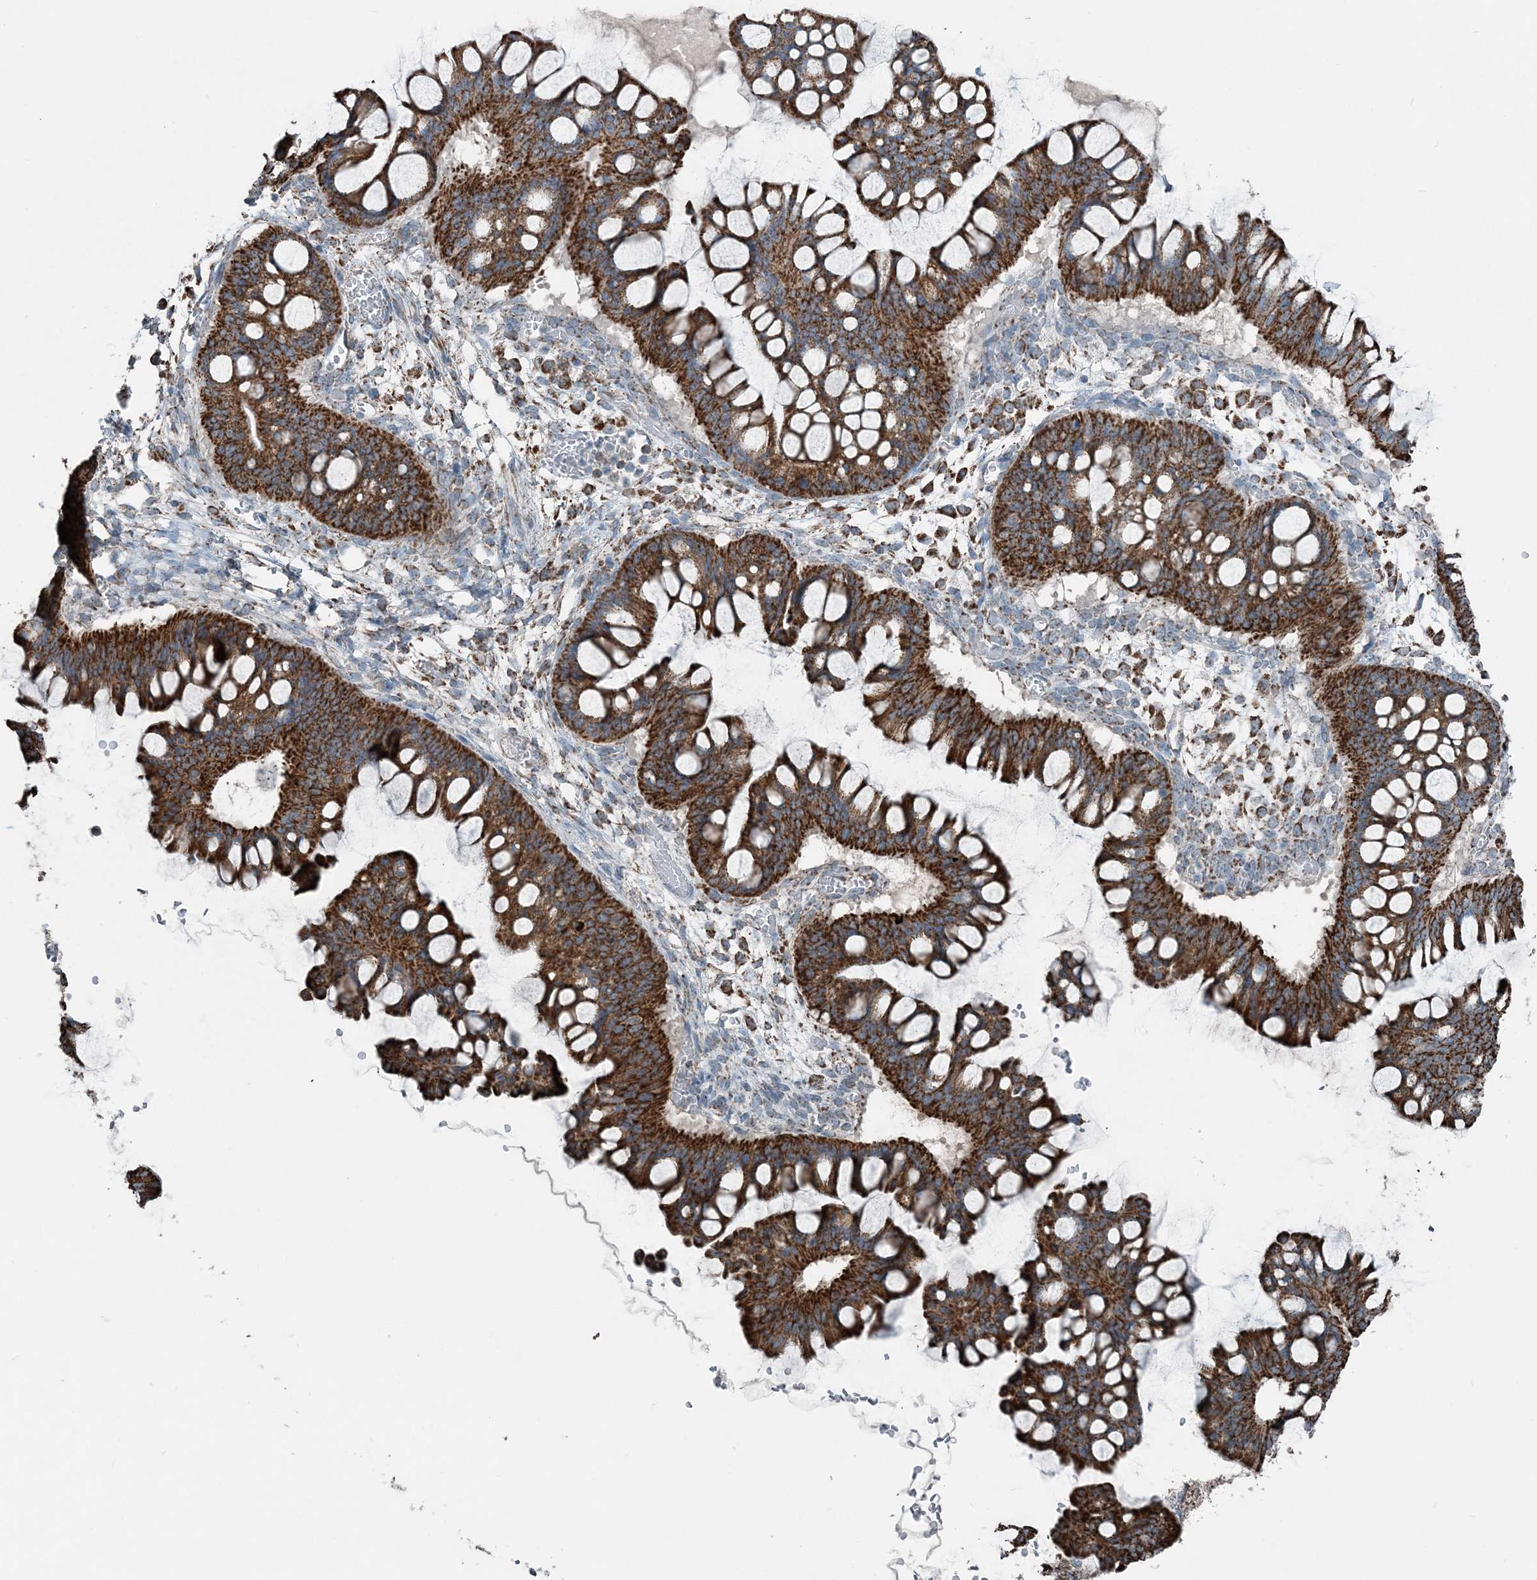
{"staining": {"intensity": "strong", "quantity": ">75%", "location": "cytoplasmic/membranous"}, "tissue": "ovarian cancer", "cell_type": "Tumor cells", "image_type": "cancer", "snomed": [{"axis": "morphology", "description": "Cystadenocarcinoma, mucinous, NOS"}, {"axis": "topography", "description": "Ovary"}], "caption": "The immunohistochemical stain highlights strong cytoplasmic/membranous staining in tumor cells of ovarian mucinous cystadenocarcinoma tissue. (DAB (3,3'-diaminobenzidine) IHC, brown staining for protein, blue staining for nuclei).", "gene": "SUCLG1", "patient": {"sex": "female", "age": 73}}